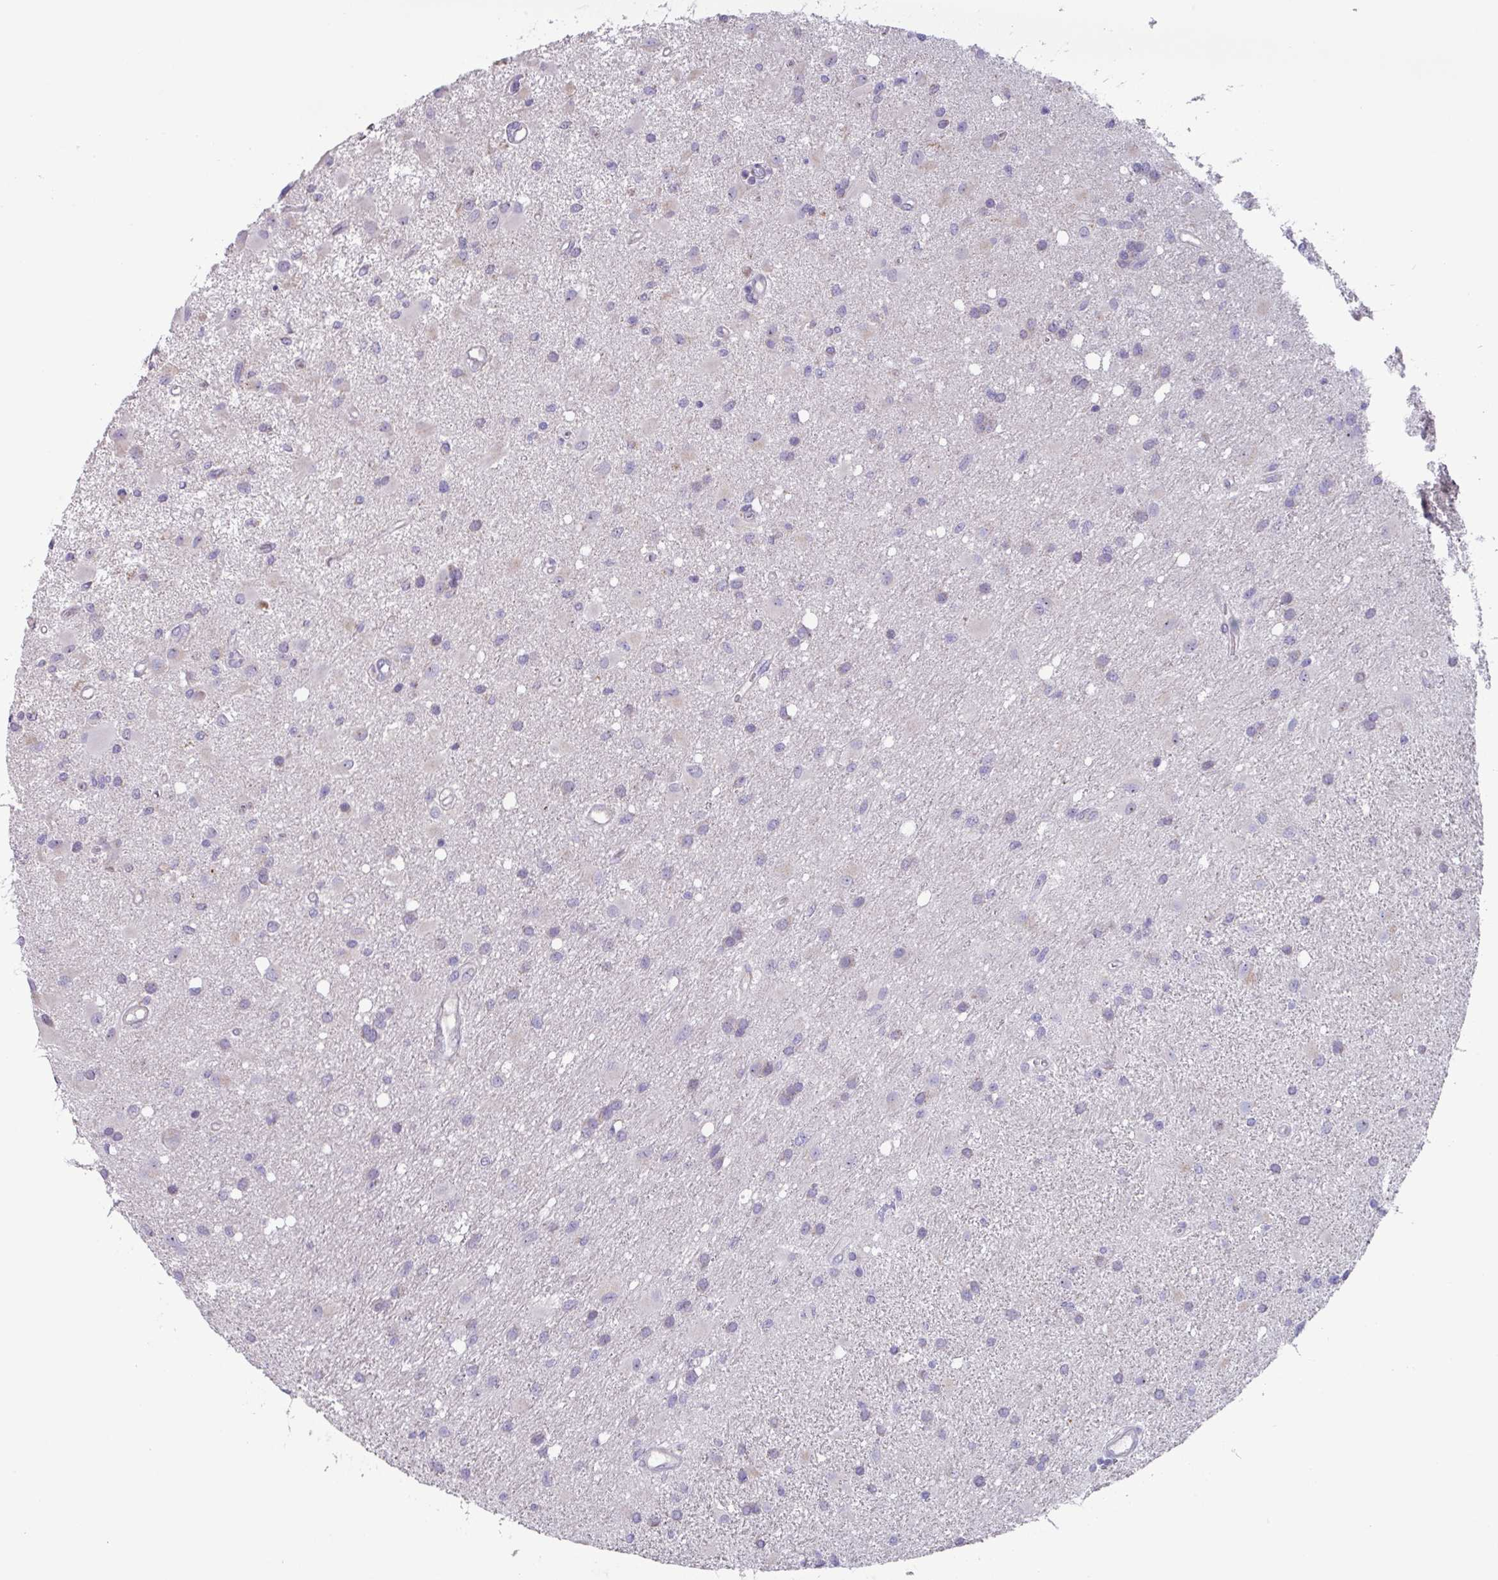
{"staining": {"intensity": "negative", "quantity": "none", "location": "none"}, "tissue": "glioma", "cell_type": "Tumor cells", "image_type": "cancer", "snomed": [{"axis": "morphology", "description": "Glioma, malignant, High grade"}, {"axis": "topography", "description": "Brain"}], "caption": "A micrograph of human malignant glioma (high-grade) is negative for staining in tumor cells. Brightfield microscopy of immunohistochemistry (IHC) stained with DAB (3,3'-diaminobenzidine) (brown) and hematoxylin (blue), captured at high magnification.", "gene": "MT-ND4", "patient": {"sex": "male", "age": 67}}